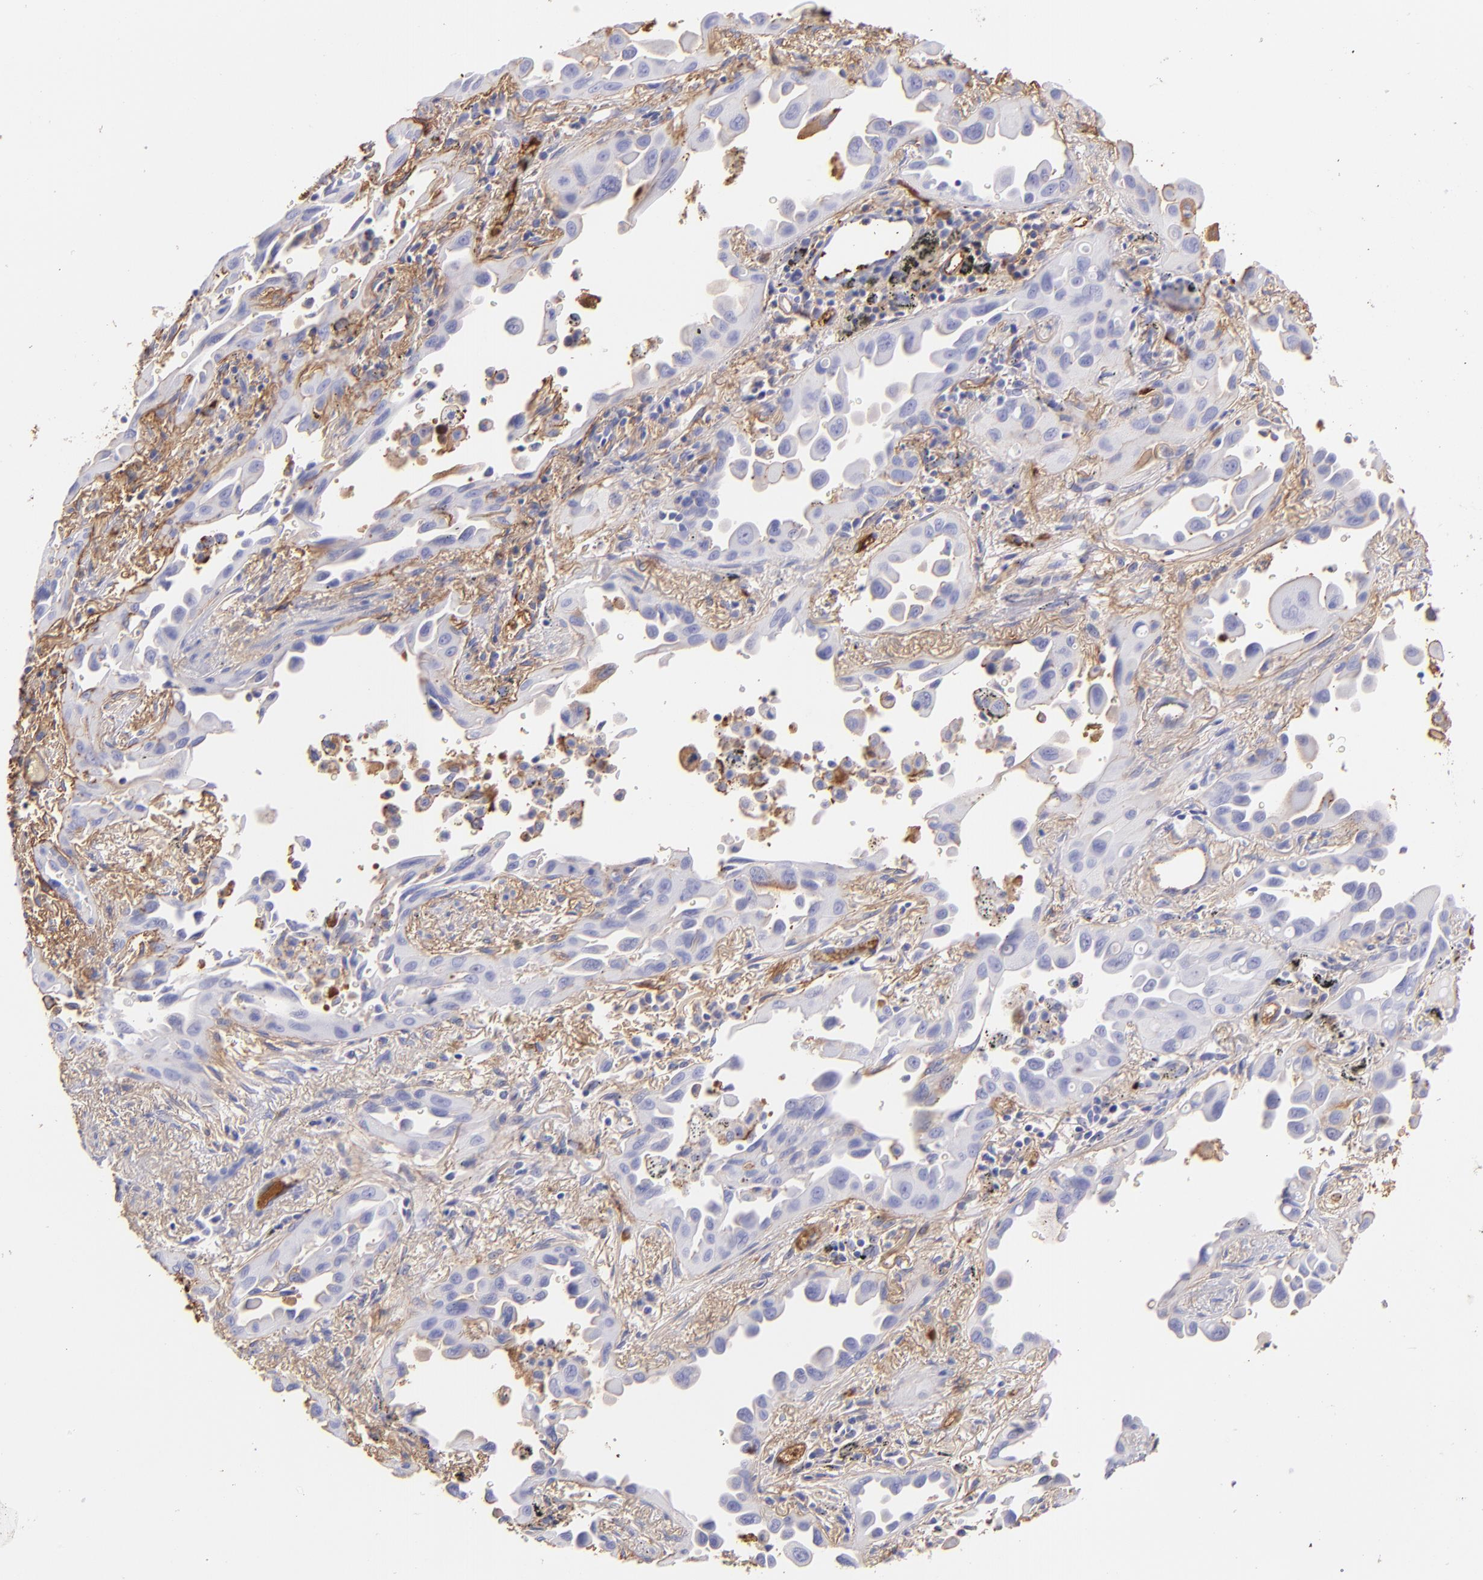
{"staining": {"intensity": "negative", "quantity": "none", "location": "none"}, "tissue": "lung cancer", "cell_type": "Tumor cells", "image_type": "cancer", "snomed": [{"axis": "morphology", "description": "Adenocarcinoma, NOS"}, {"axis": "topography", "description": "Lung"}], "caption": "This is an immunohistochemistry image of human lung cancer (adenocarcinoma). There is no positivity in tumor cells.", "gene": "FGB", "patient": {"sex": "male", "age": 68}}